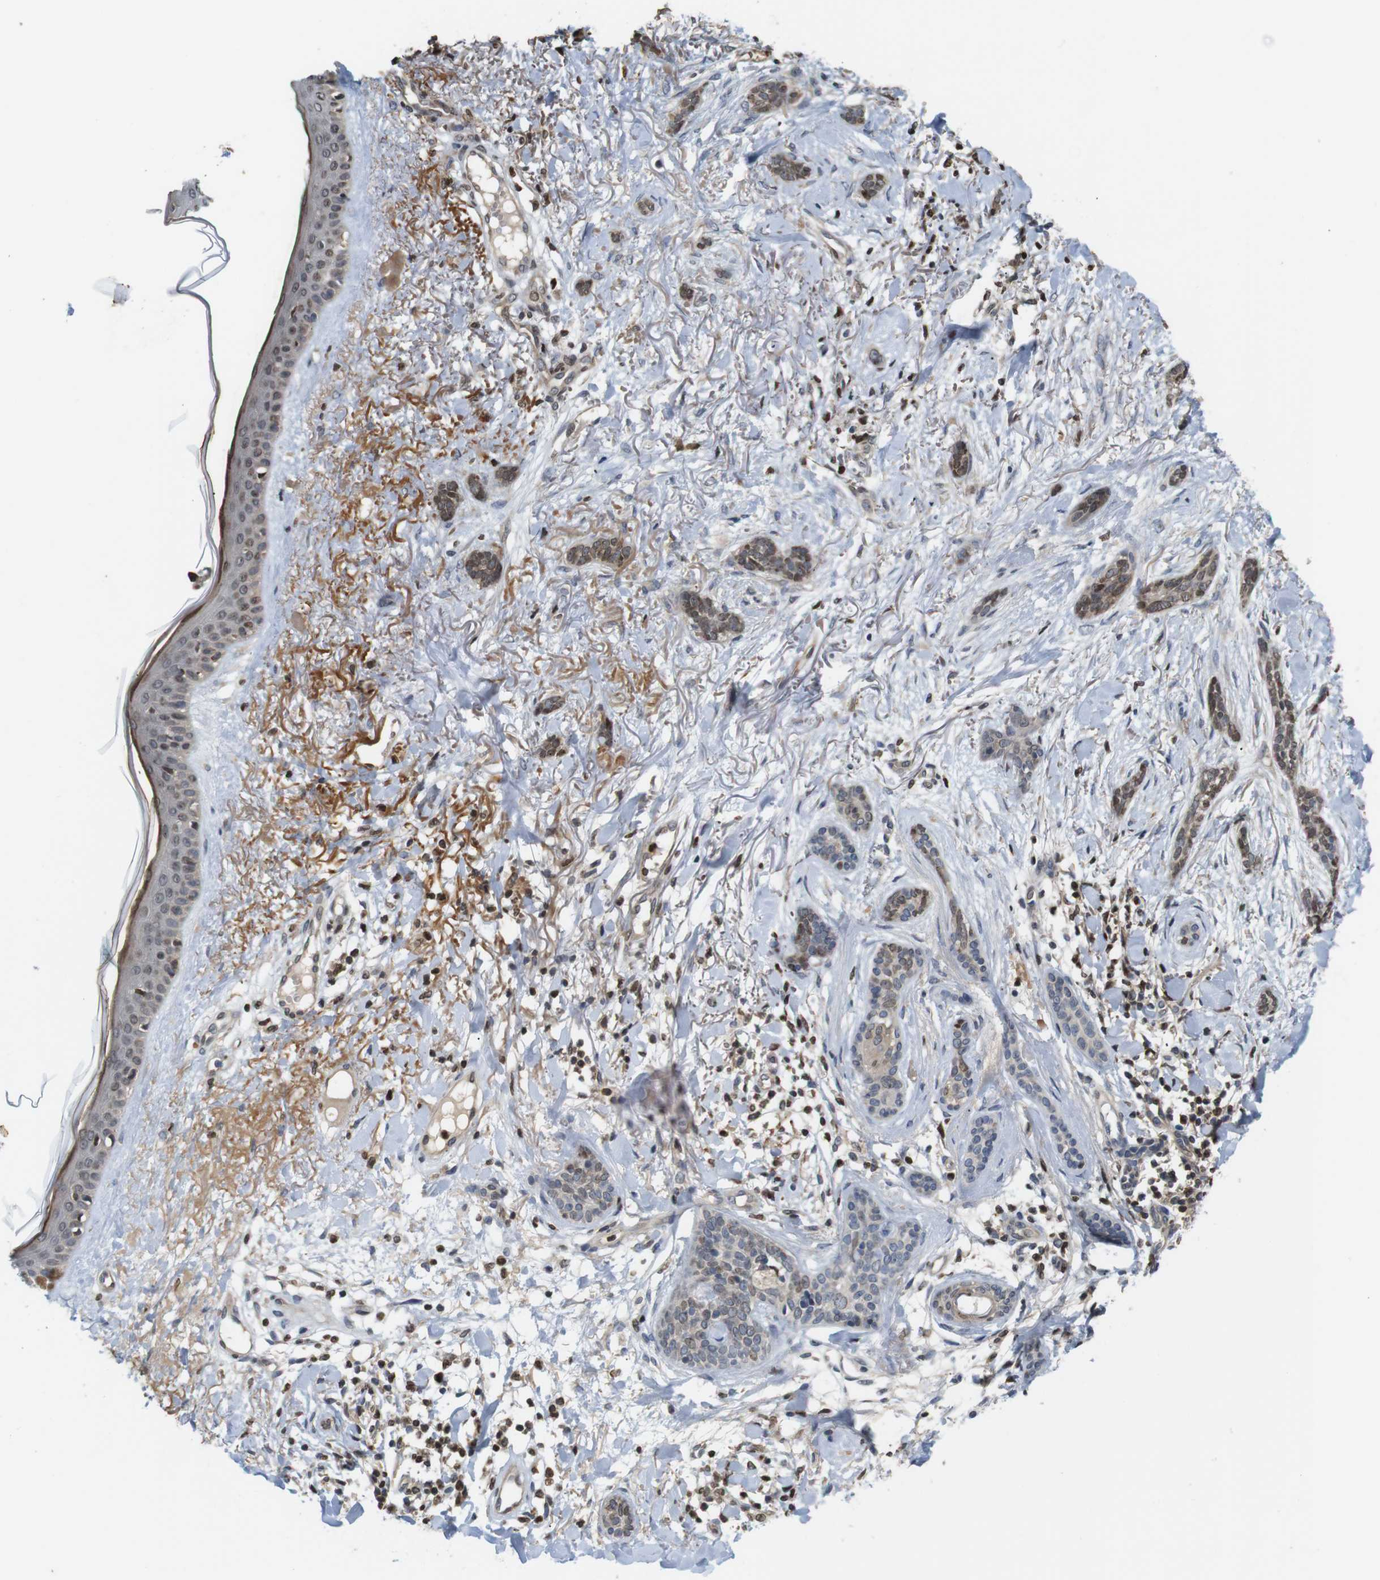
{"staining": {"intensity": "weak", "quantity": "25%-75%", "location": "nuclear"}, "tissue": "skin cancer", "cell_type": "Tumor cells", "image_type": "cancer", "snomed": [{"axis": "morphology", "description": "Basal cell carcinoma"}, {"axis": "morphology", "description": "Adnexal tumor, benign"}, {"axis": "topography", "description": "Skin"}], "caption": "About 25%-75% of tumor cells in human skin basal cell carcinoma show weak nuclear protein staining as visualized by brown immunohistochemical staining.", "gene": "MBD1", "patient": {"sex": "female", "age": 42}}